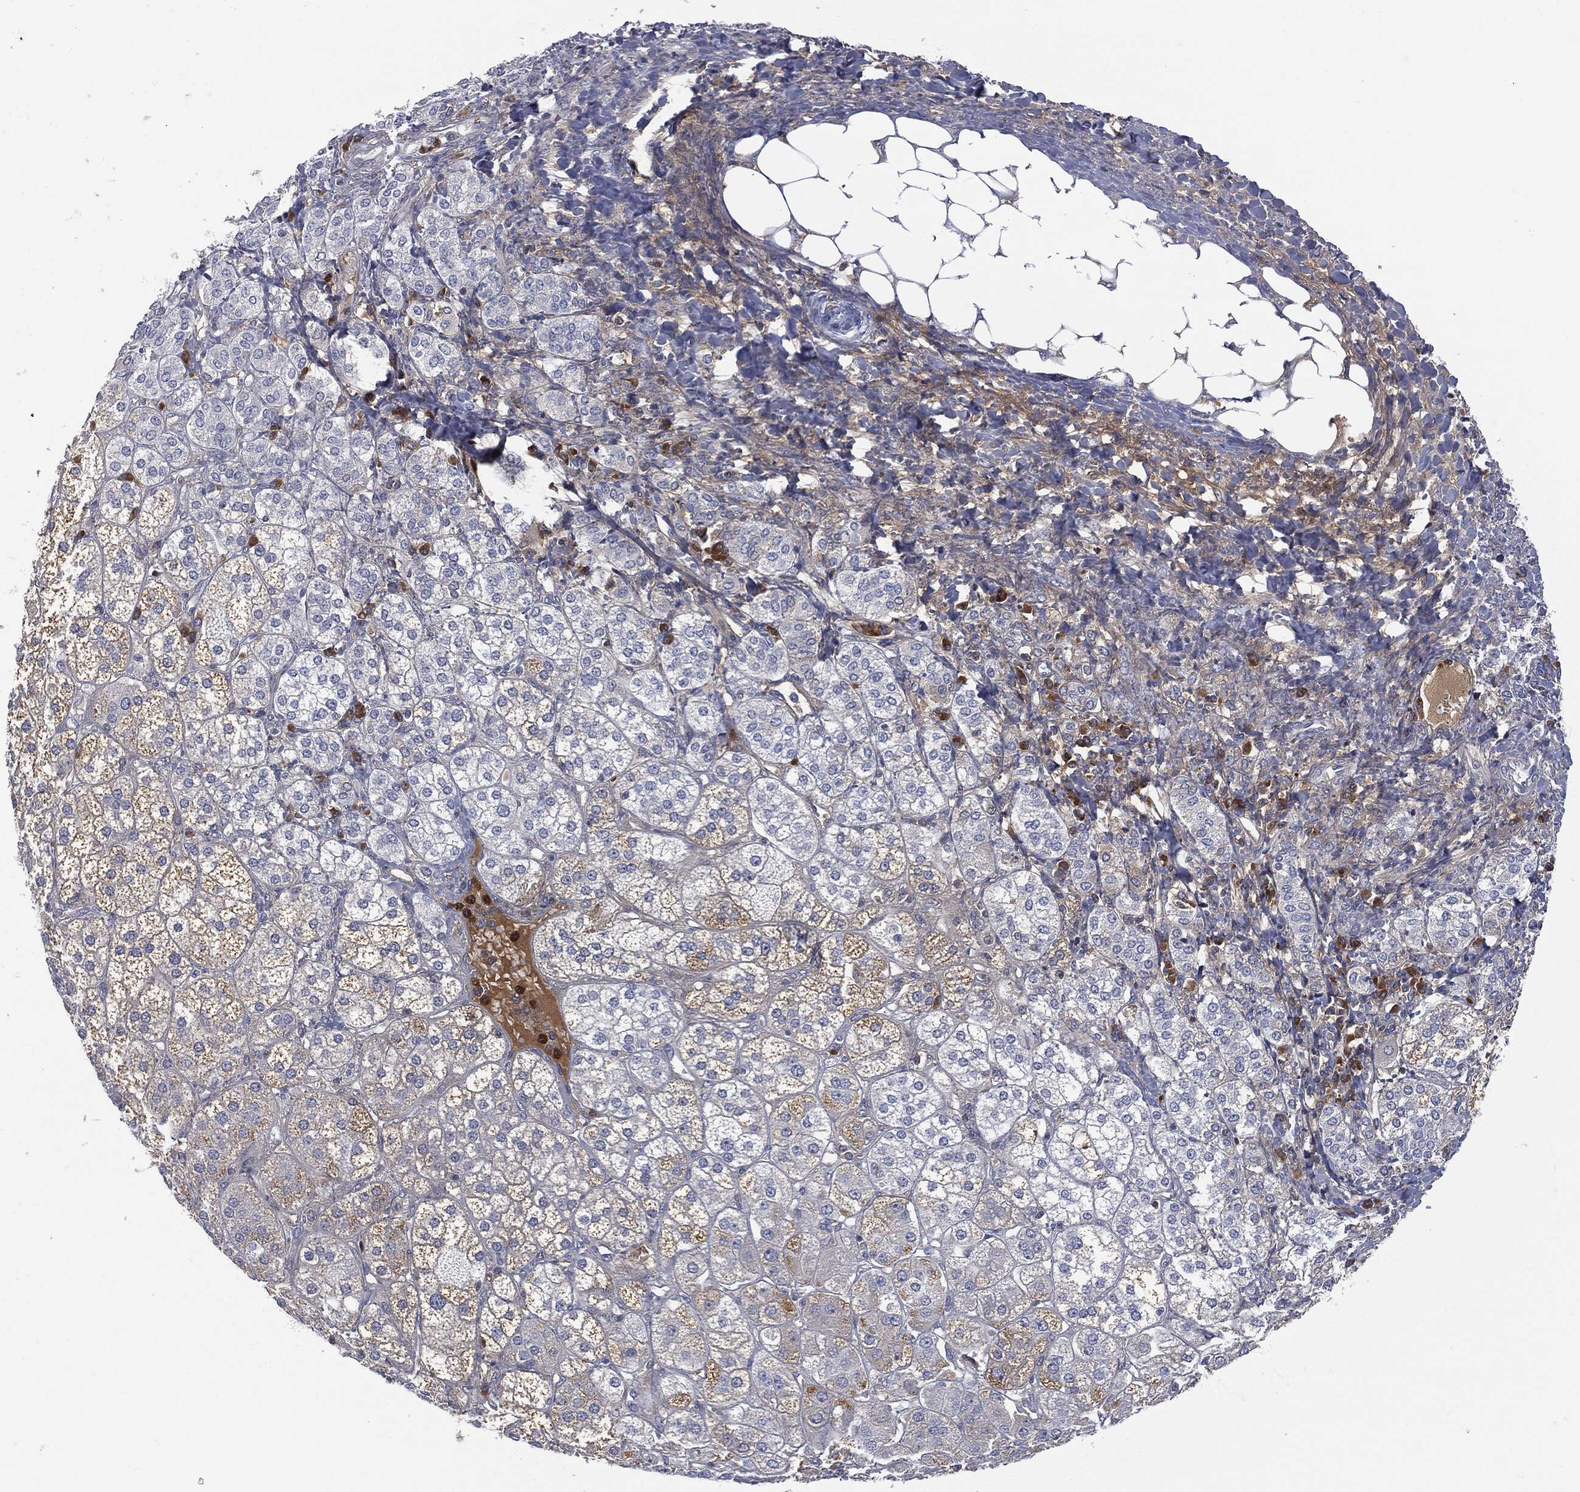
{"staining": {"intensity": "weak", "quantity": "<25%", "location": "cytoplasmic/membranous"}, "tissue": "adrenal gland", "cell_type": "Glandular cells", "image_type": "normal", "snomed": [{"axis": "morphology", "description": "Normal tissue, NOS"}, {"axis": "topography", "description": "Adrenal gland"}], "caption": "DAB (3,3'-diaminobenzidine) immunohistochemical staining of normal adrenal gland demonstrates no significant staining in glandular cells. (Immunohistochemistry, brightfield microscopy, high magnification).", "gene": "BTK", "patient": {"sex": "male", "age": 70}}